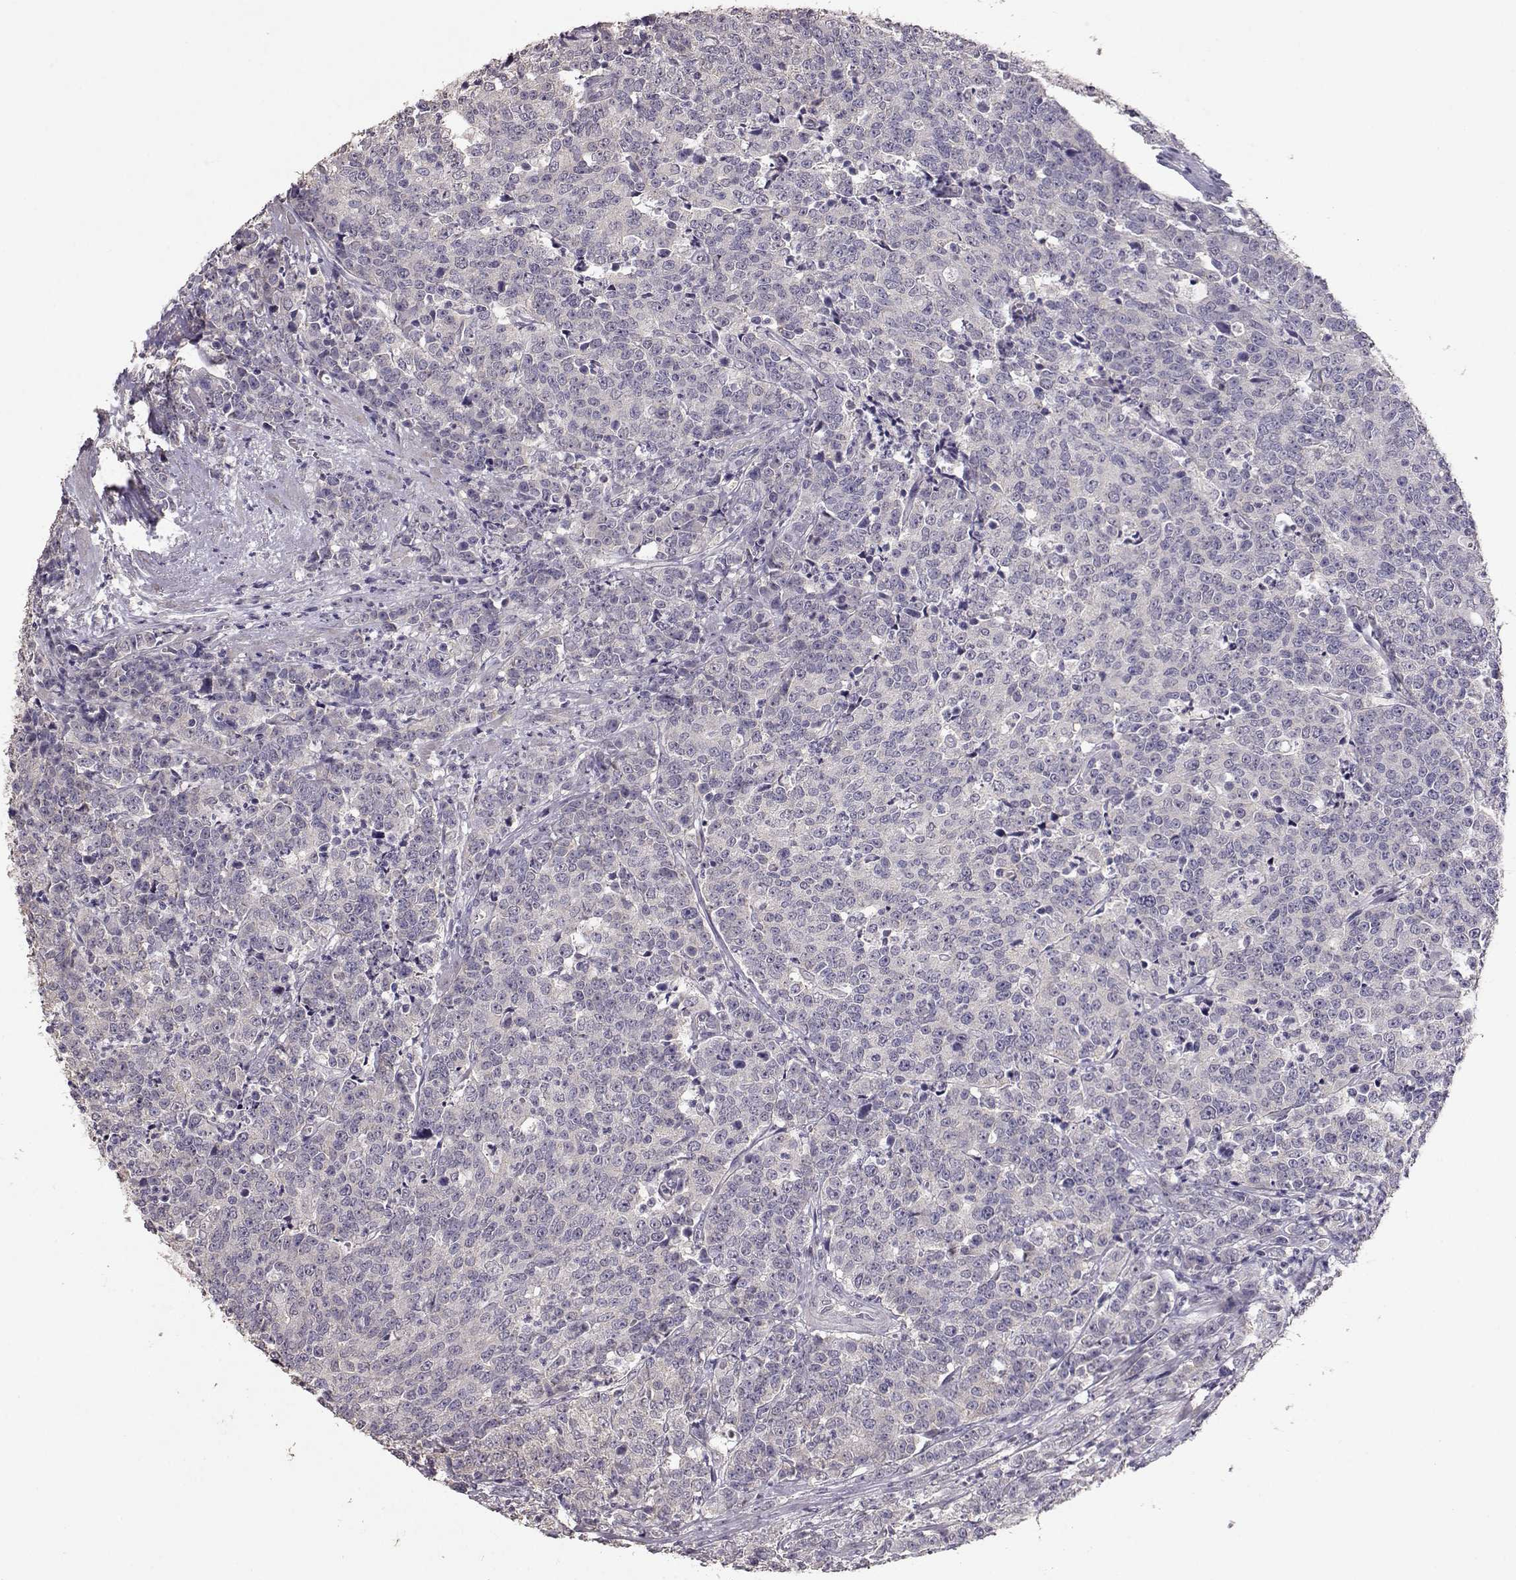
{"staining": {"intensity": "negative", "quantity": "none", "location": "none"}, "tissue": "prostate cancer", "cell_type": "Tumor cells", "image_type": "cancer", "snomed": [{"axis": "morphology", "description": "Adenocarcinoma, NOS"}, {"axis": "topography", "description": "Prostate"}], "caption": "An IHC photomicrograph of prostate cancer is shown. There is no staining in tumor cells of prostate cancer.", "gene": "PMCH", "patient": {"sex": "male", "age": 67}}